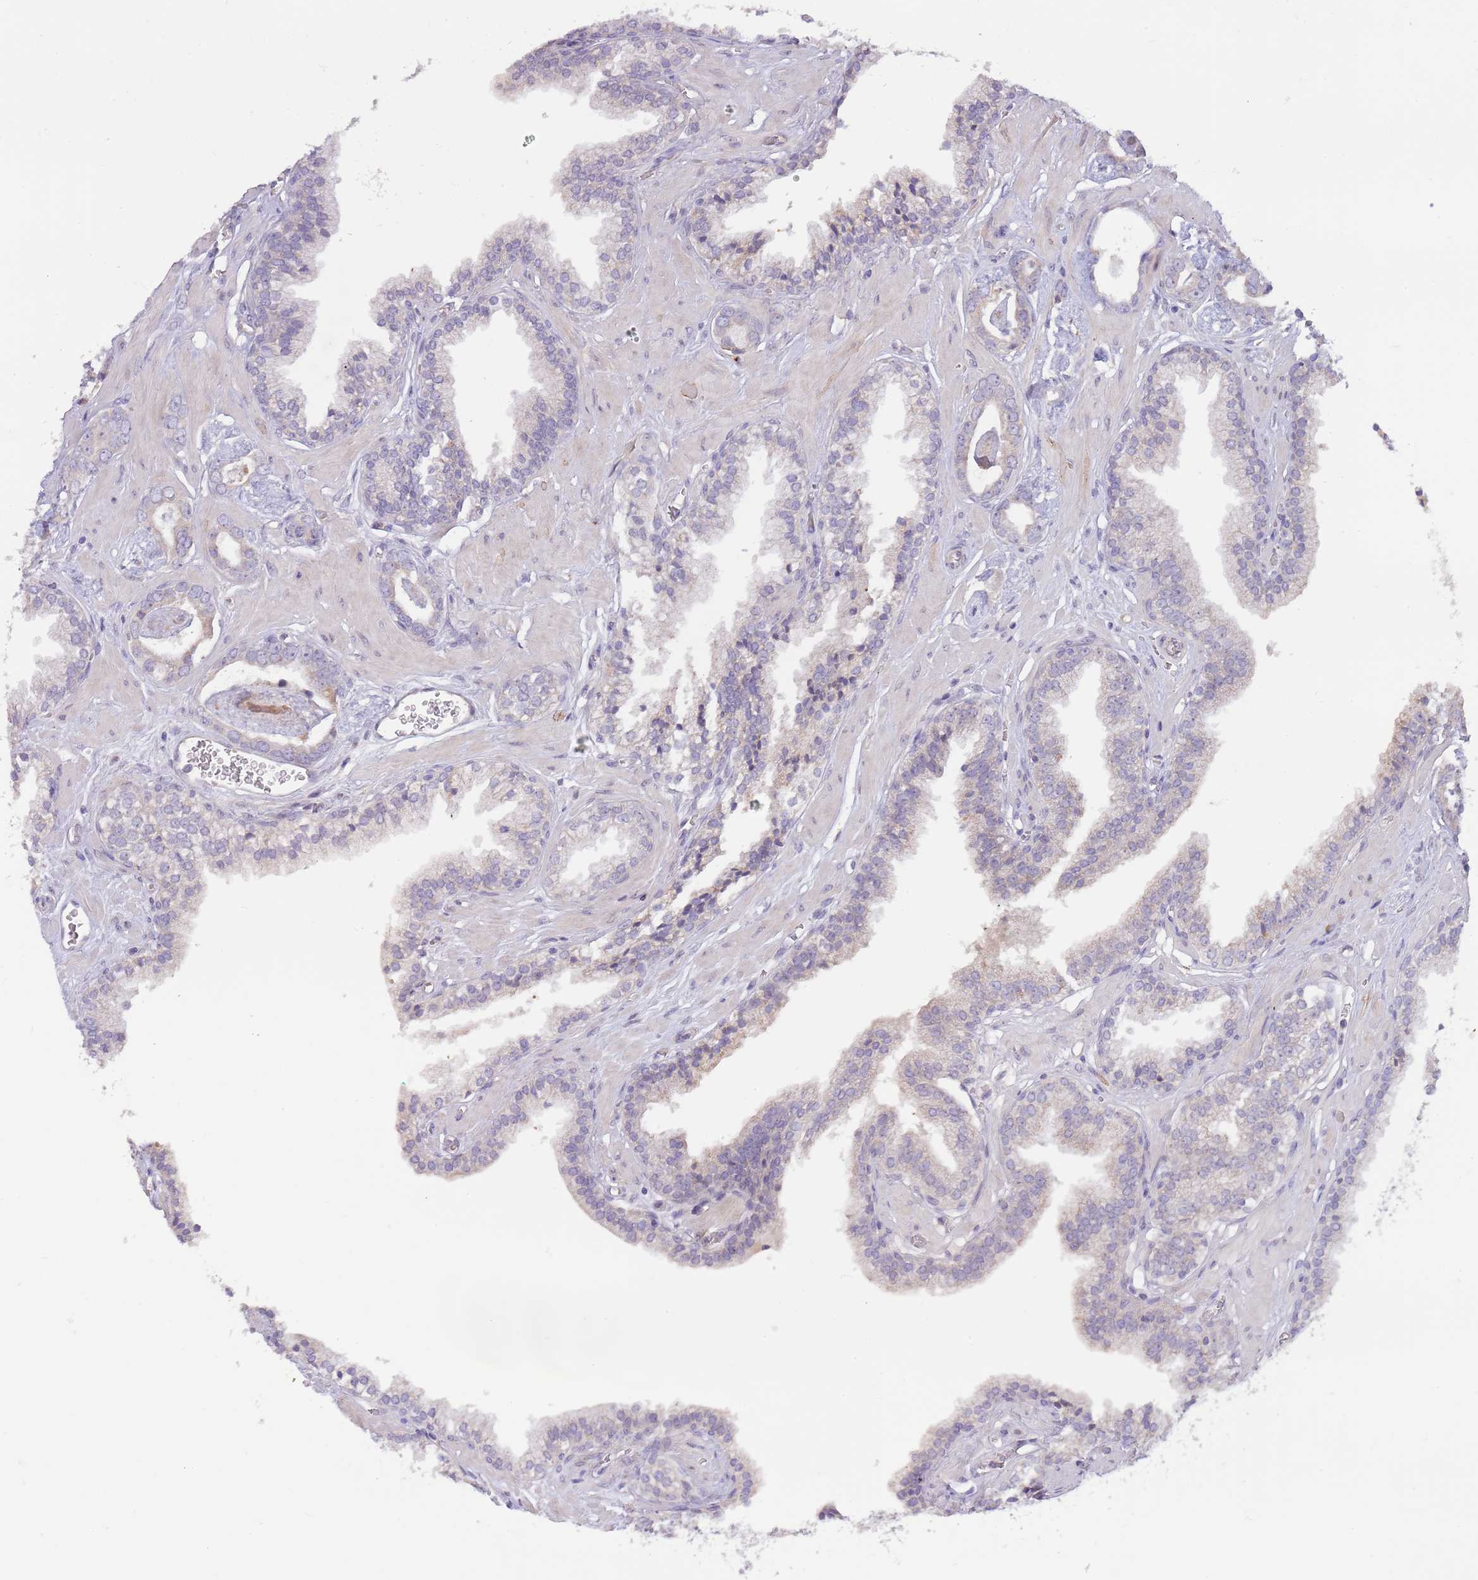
{"staining": {"intensity": "negative", "quantity": "none", "location": "none"}, "tissue": "prostate cancer", "cell_type": "Tumor cells", "image_type": "cancer", "snomed": [{"axis": "morphology", "description": "Adenocarcinoma, Low grade"}, {"axis": "topography", "description": "Prostate"}], "caption": "Prostate cancer (low-grade adenocarcinoma) stained for a protein using immunohistochemistry (IHC) shows no staining tumor cells.", "gene": "AP1S2", "patient": {"sex": "male", "age": 60}}